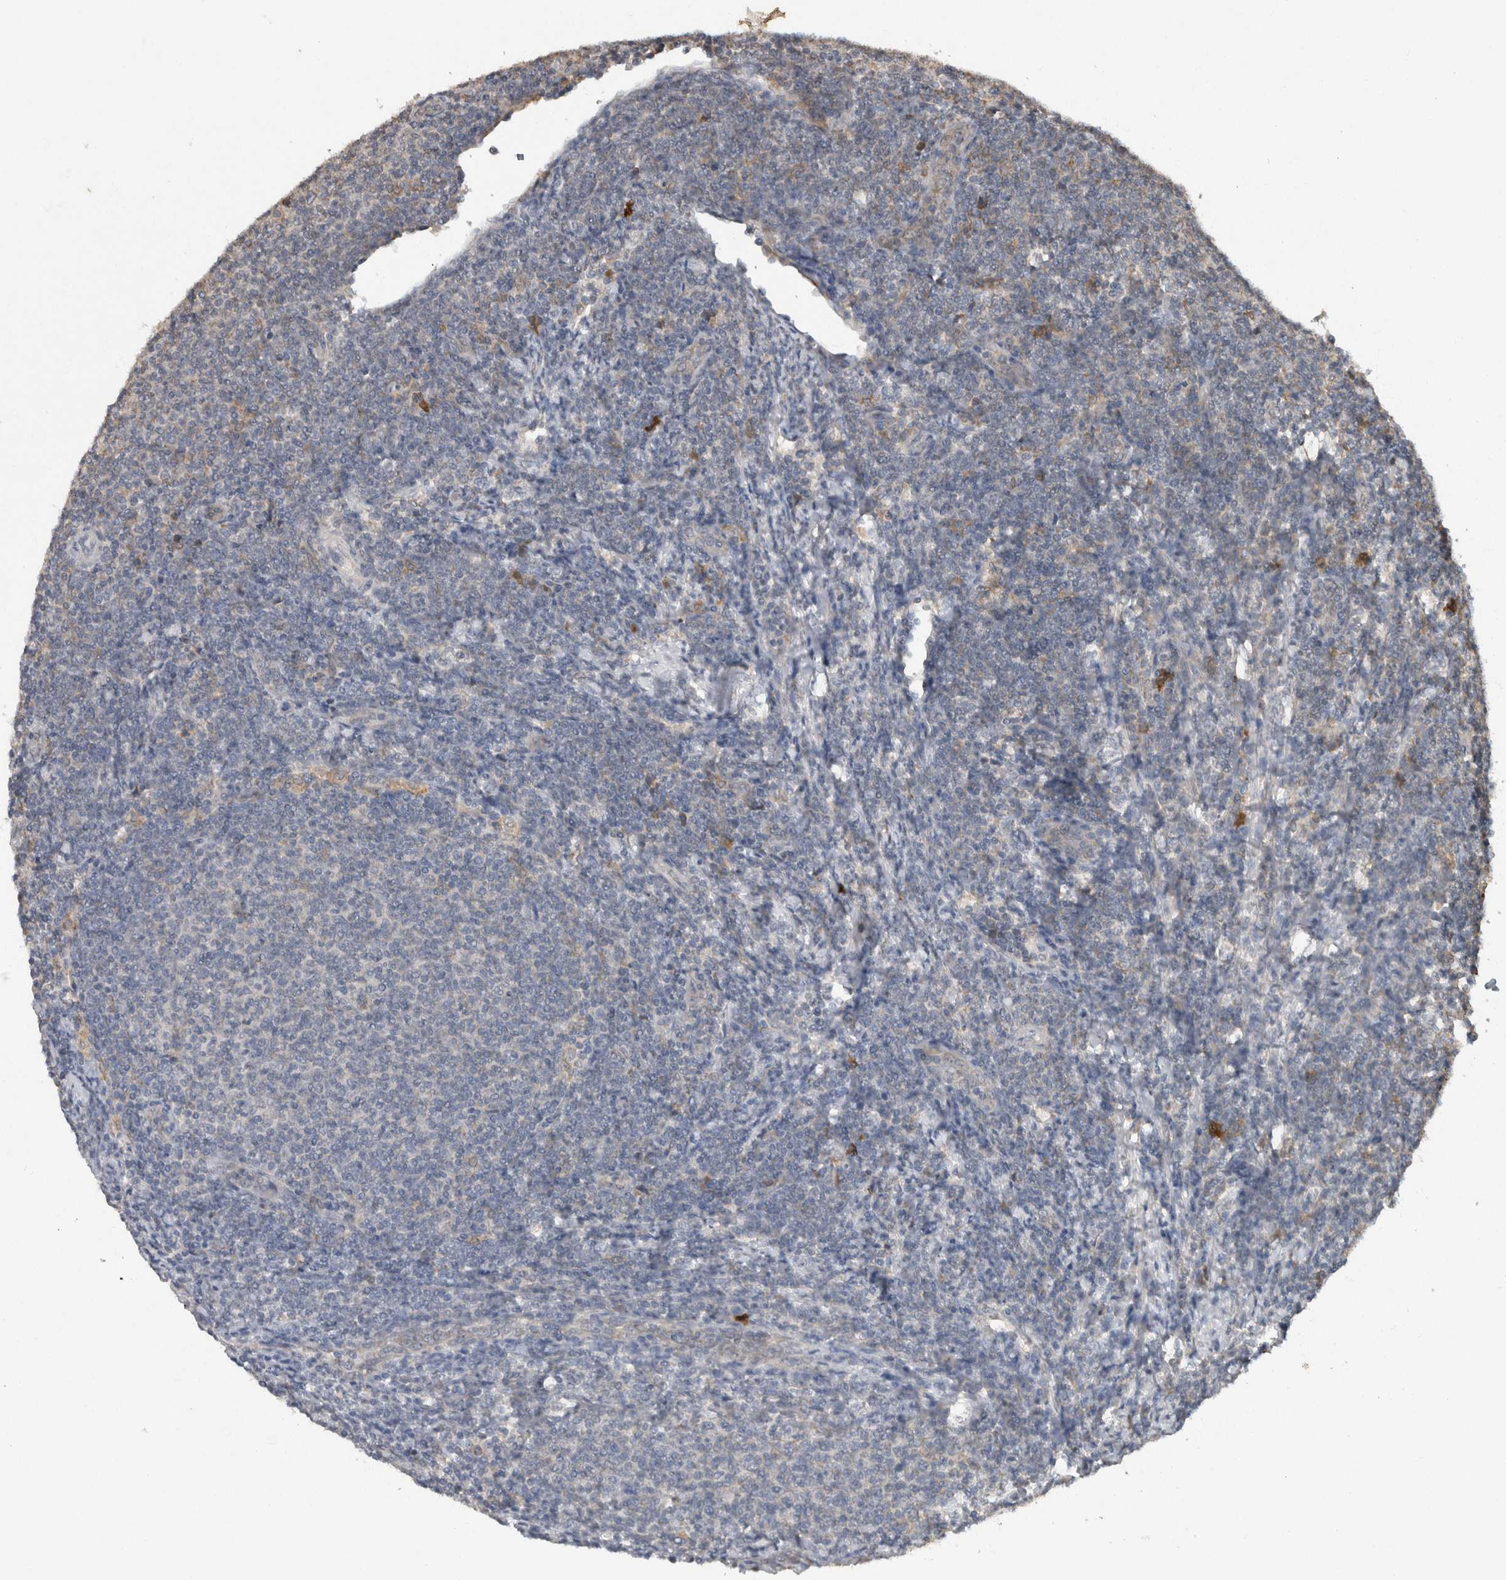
{"staining": {"intensity": "negative", "quantity": "none", "location": "none"}, "tissue": "lymphoma", "cell_type": "Tumor cells", "image_type": "cancer", "snomed": [{"axis": "morphology", "description": "Malignant lymphoma, non-Hodgkin's type, Low grade"}, {"axis": "topography", "description": "Lymph node"}], "caption": "Lymphoma stained for a protein using immunohistochemistry (IHC) shows no positivity tumor cells.", "gene": "ADGRL3", "patient": {"sex": "male", "age": 66}}